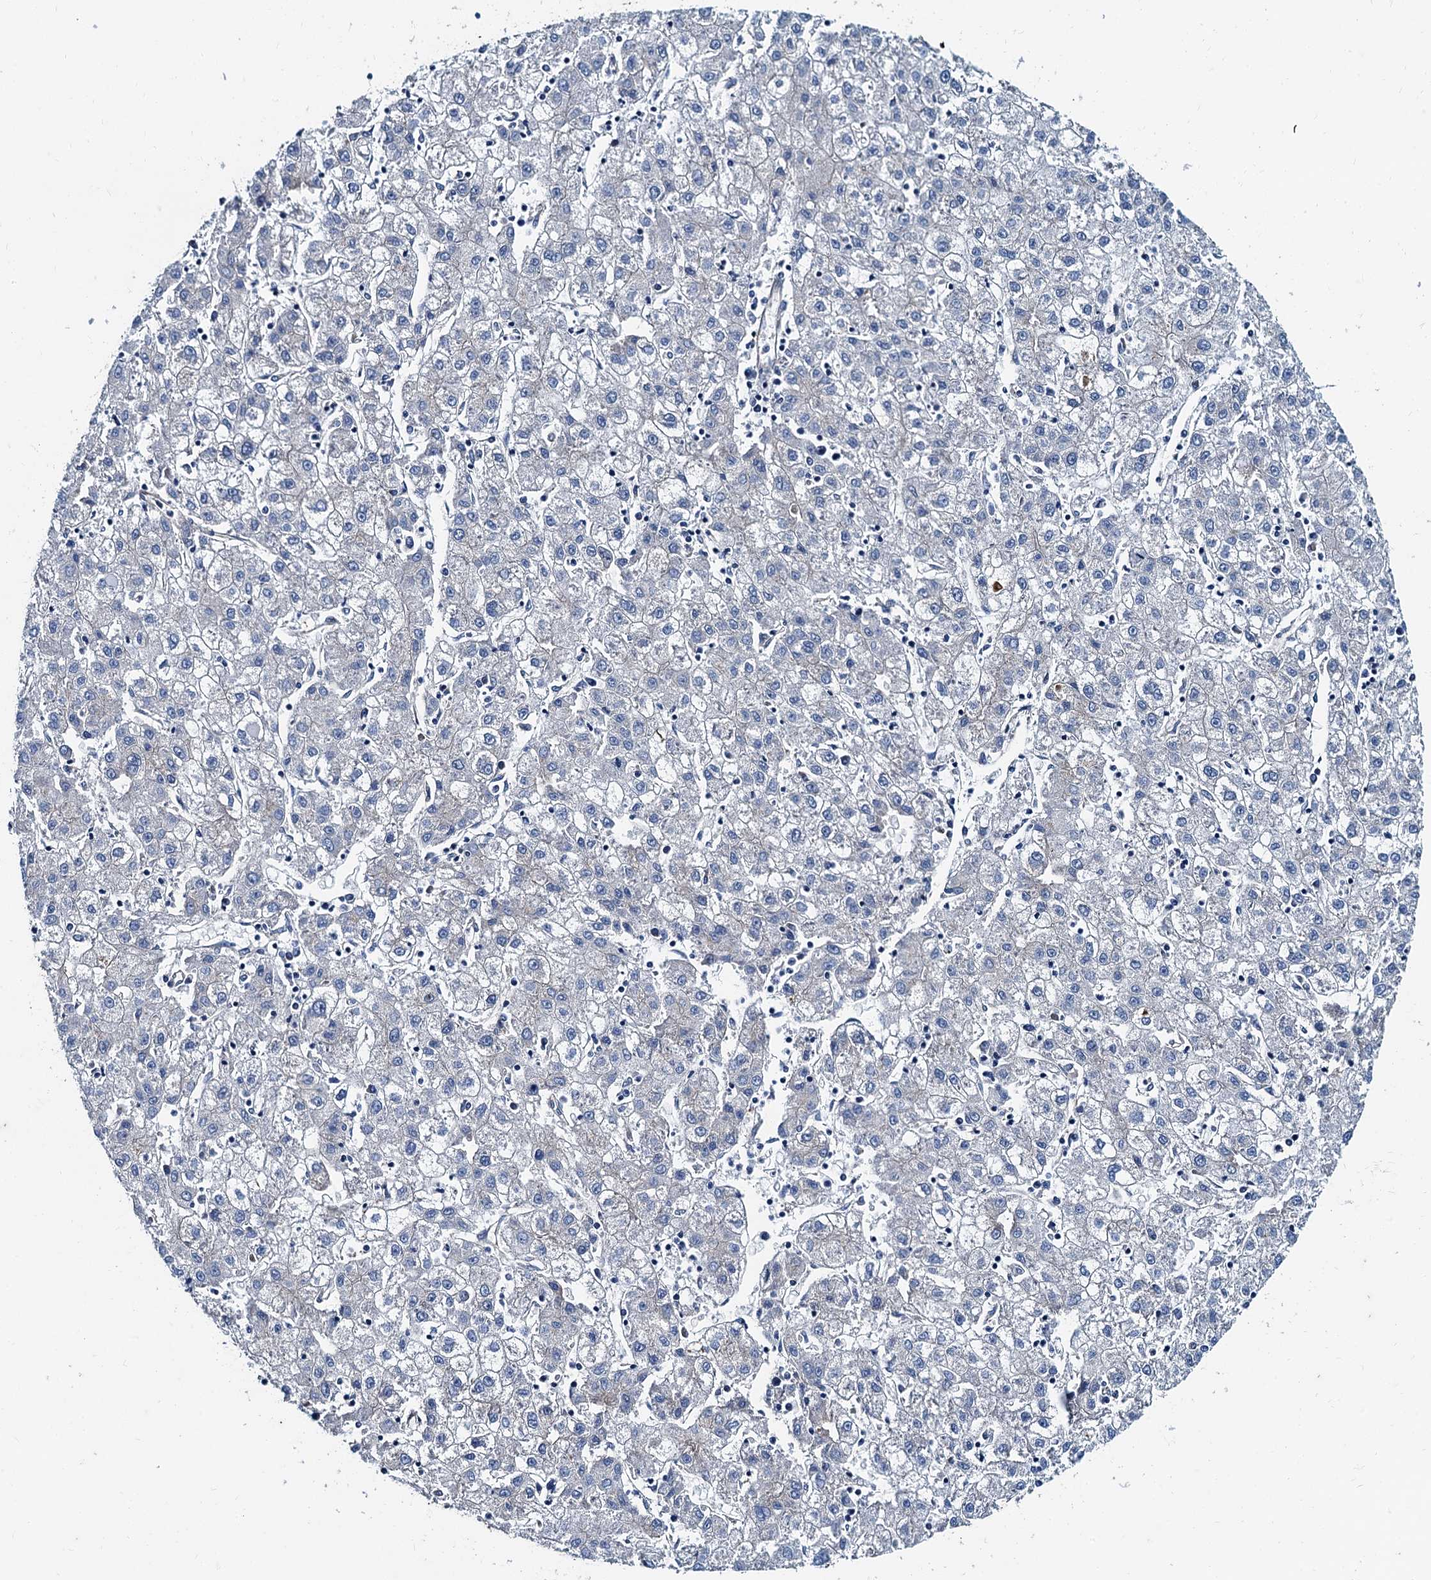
{"staining": {"intensity": "negative", "quantity": "none", "location": "none"}, "tissue": "liver cancer", "cell_type": "Tumor cells", "image_type": "cancer", "snomed": [{"axis": "morphology", "description": "Carcinoma, Hepatocellular, NOS"}, {"axis": "topography", "description": "Liver"}], "caption": "This is a histopathology image of immunohistochemistry (IHC) staining of liver hepatocellular carcinoma, which shows no expression in tumor cells. Brightfield microscopy of IHC stained with DAB (3,3'-diaminobenzidine) (brown) and hematoxylin (blue), captured at high magnification.", "gene": "NGRN", "patient": {"sex": "male", "age": 72}}